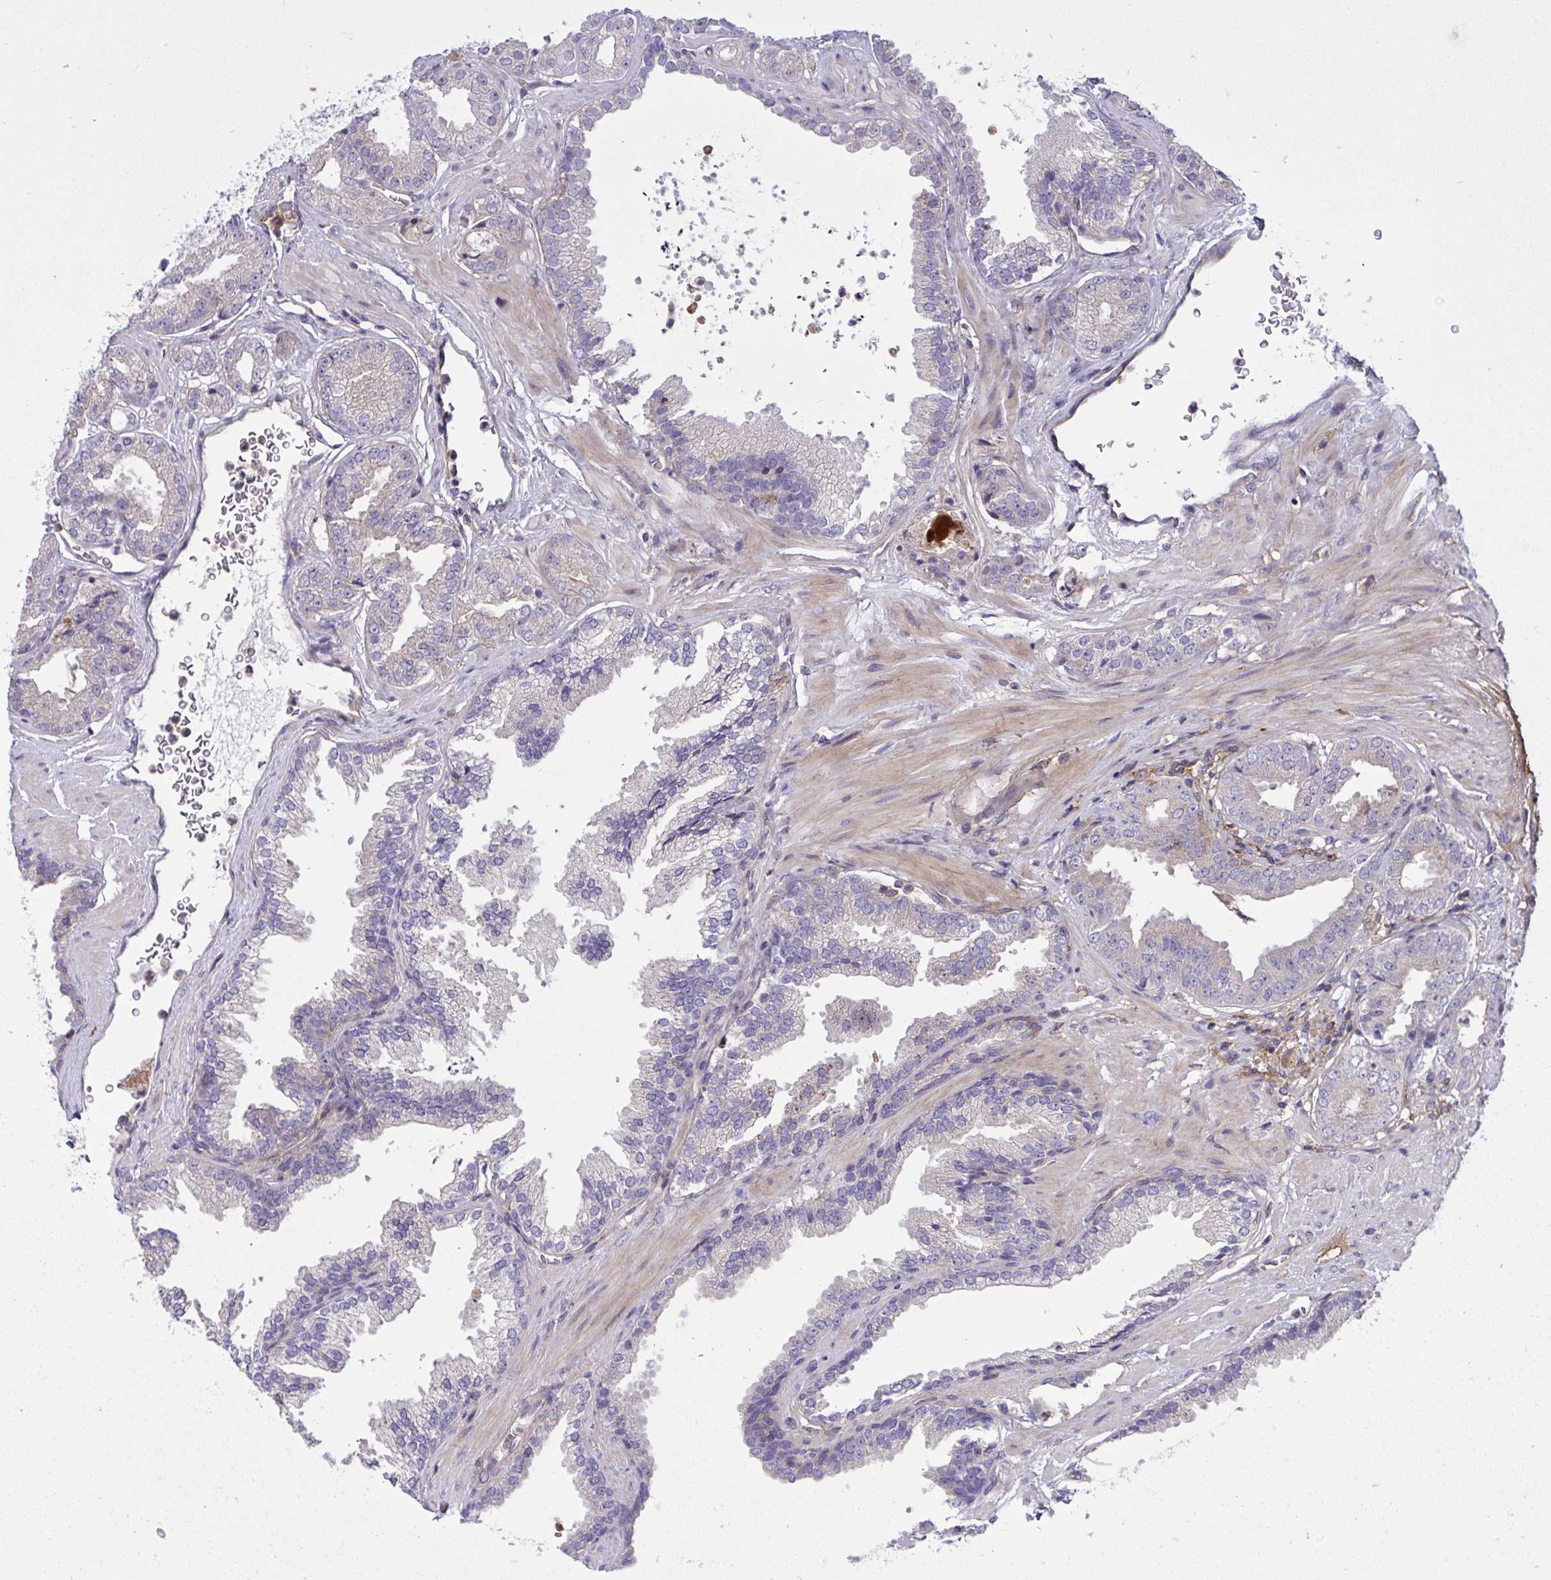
{"staining": {"intensity": "negative", "quantity": "none", "location": "none"}, "tissue": "prostate cancer", "cell_type": "Tumor cells", "image_type": "cancer", "snomed": [{"axis": "morphology", "description": "Adenocarcinoma, Low grade"}, {"axis": "topography", "description": "Prostate"}], "caption": "High magnification brightfield microscopy of low-grade adenocarcinoma (prostate) stained with DAB (3,3'-diaminobenzidine) (brown) and counterstained with hematoxylin (blue): tumor cells show no significant positivity.", "gene": "GRB14", "patient": {"sex": "male", "age": 67}}